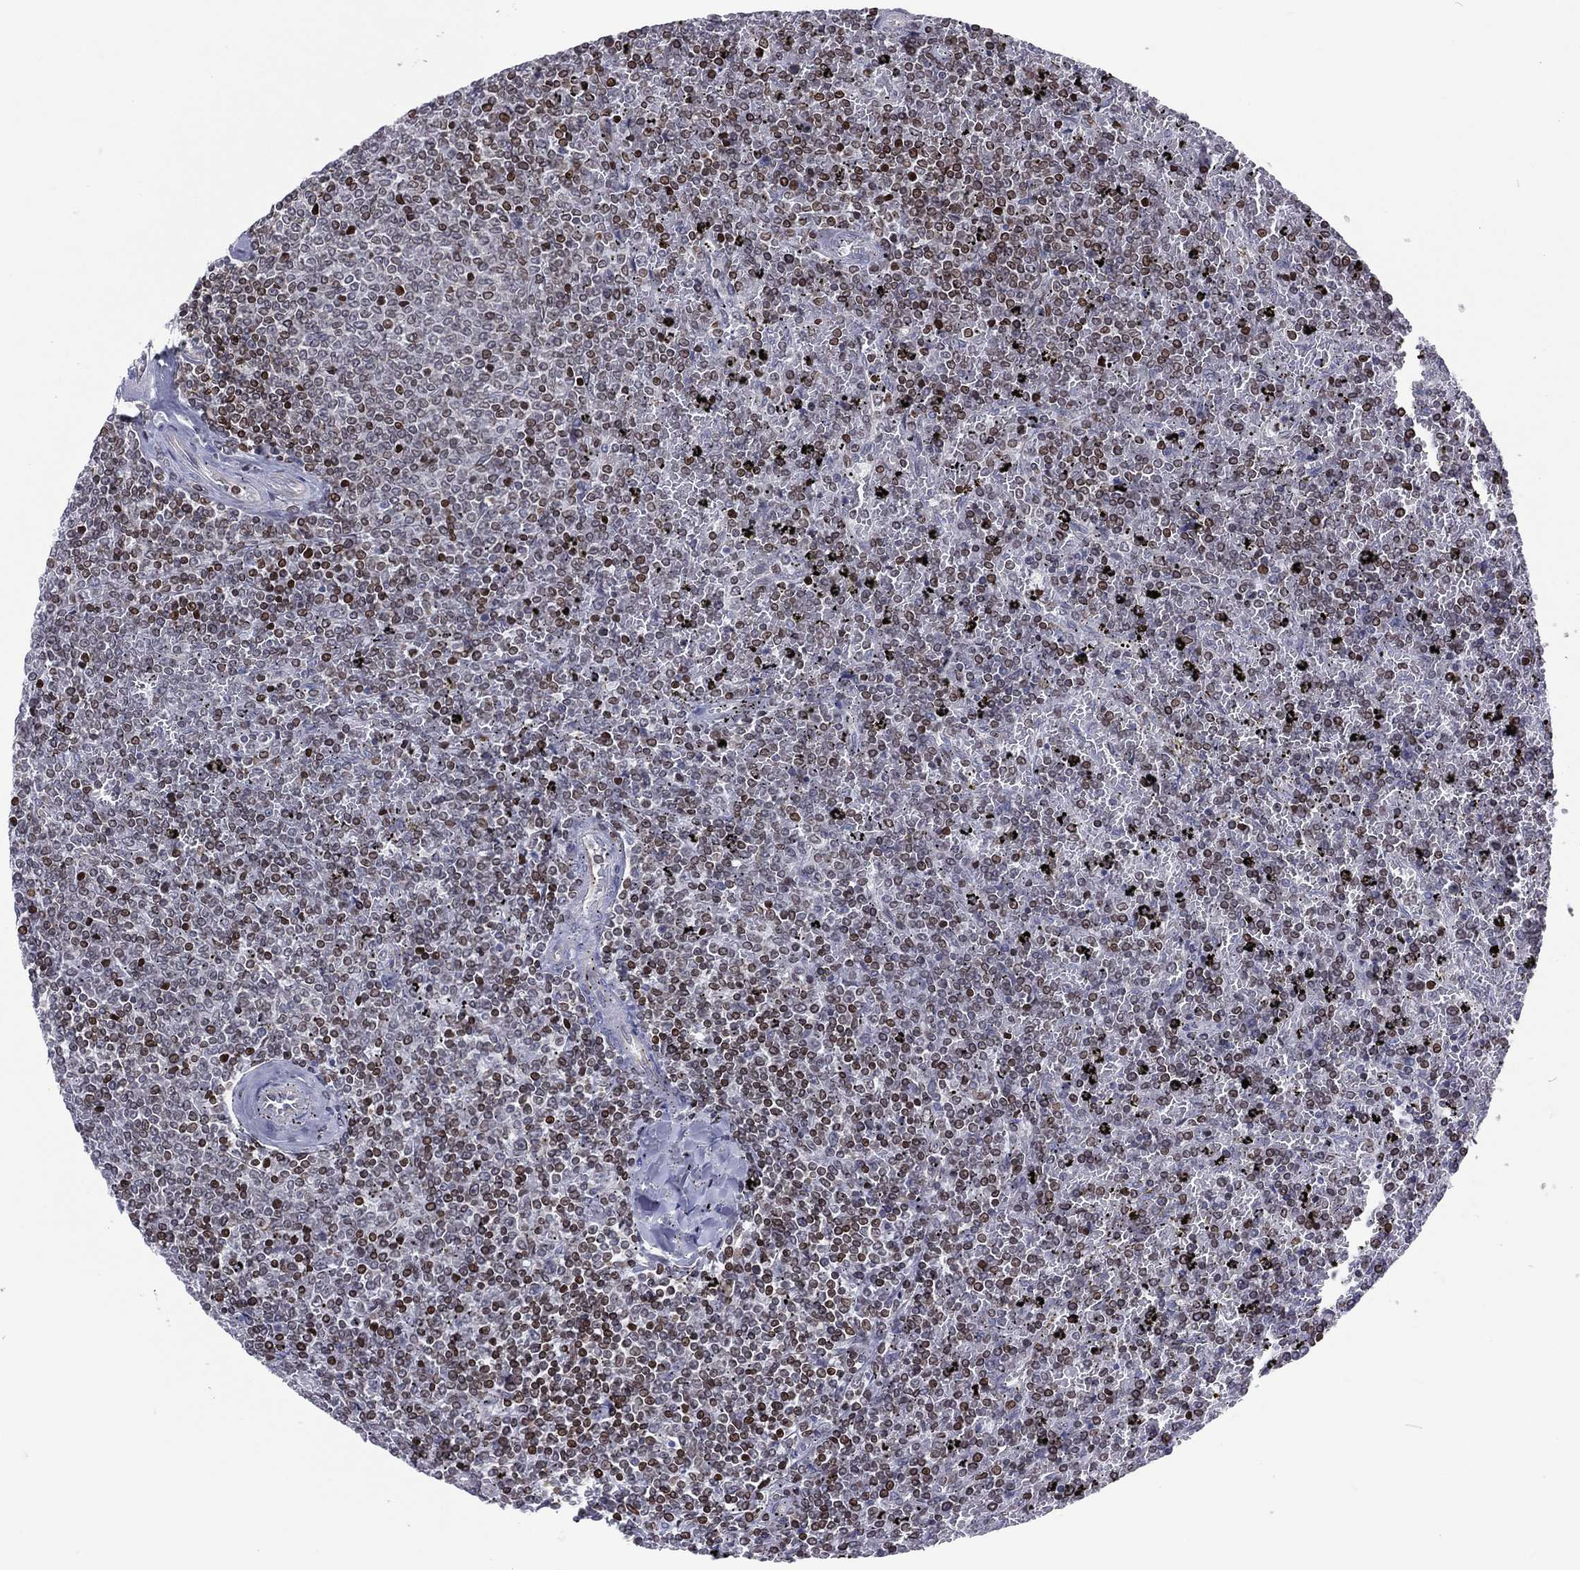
{"staining": {"intensity": "strong", "quantity": "<25%", "location": "nuclear"}, "tissue": "lymphoma", "cell_type": "Tumor cells", "image_type": "cancer", "snomed": [{"axis": "morphology", "description": "Malignant lymphoma, non-Hodgkin's type, Low grade"}, {"axis": "topography", "description": "Spleen"}], "caption": "Immunohistochemistry (IHC) of human lymphoma exhibits medium levels of strong nuclear positivity in about <25% of tumor cells. (DAB (3,3'-diaminobenzidine) = brown stain, brightfield microscopy at high magnification).", "gene": "DBF4B", "patient": {"sex": "female", "age": 77}}